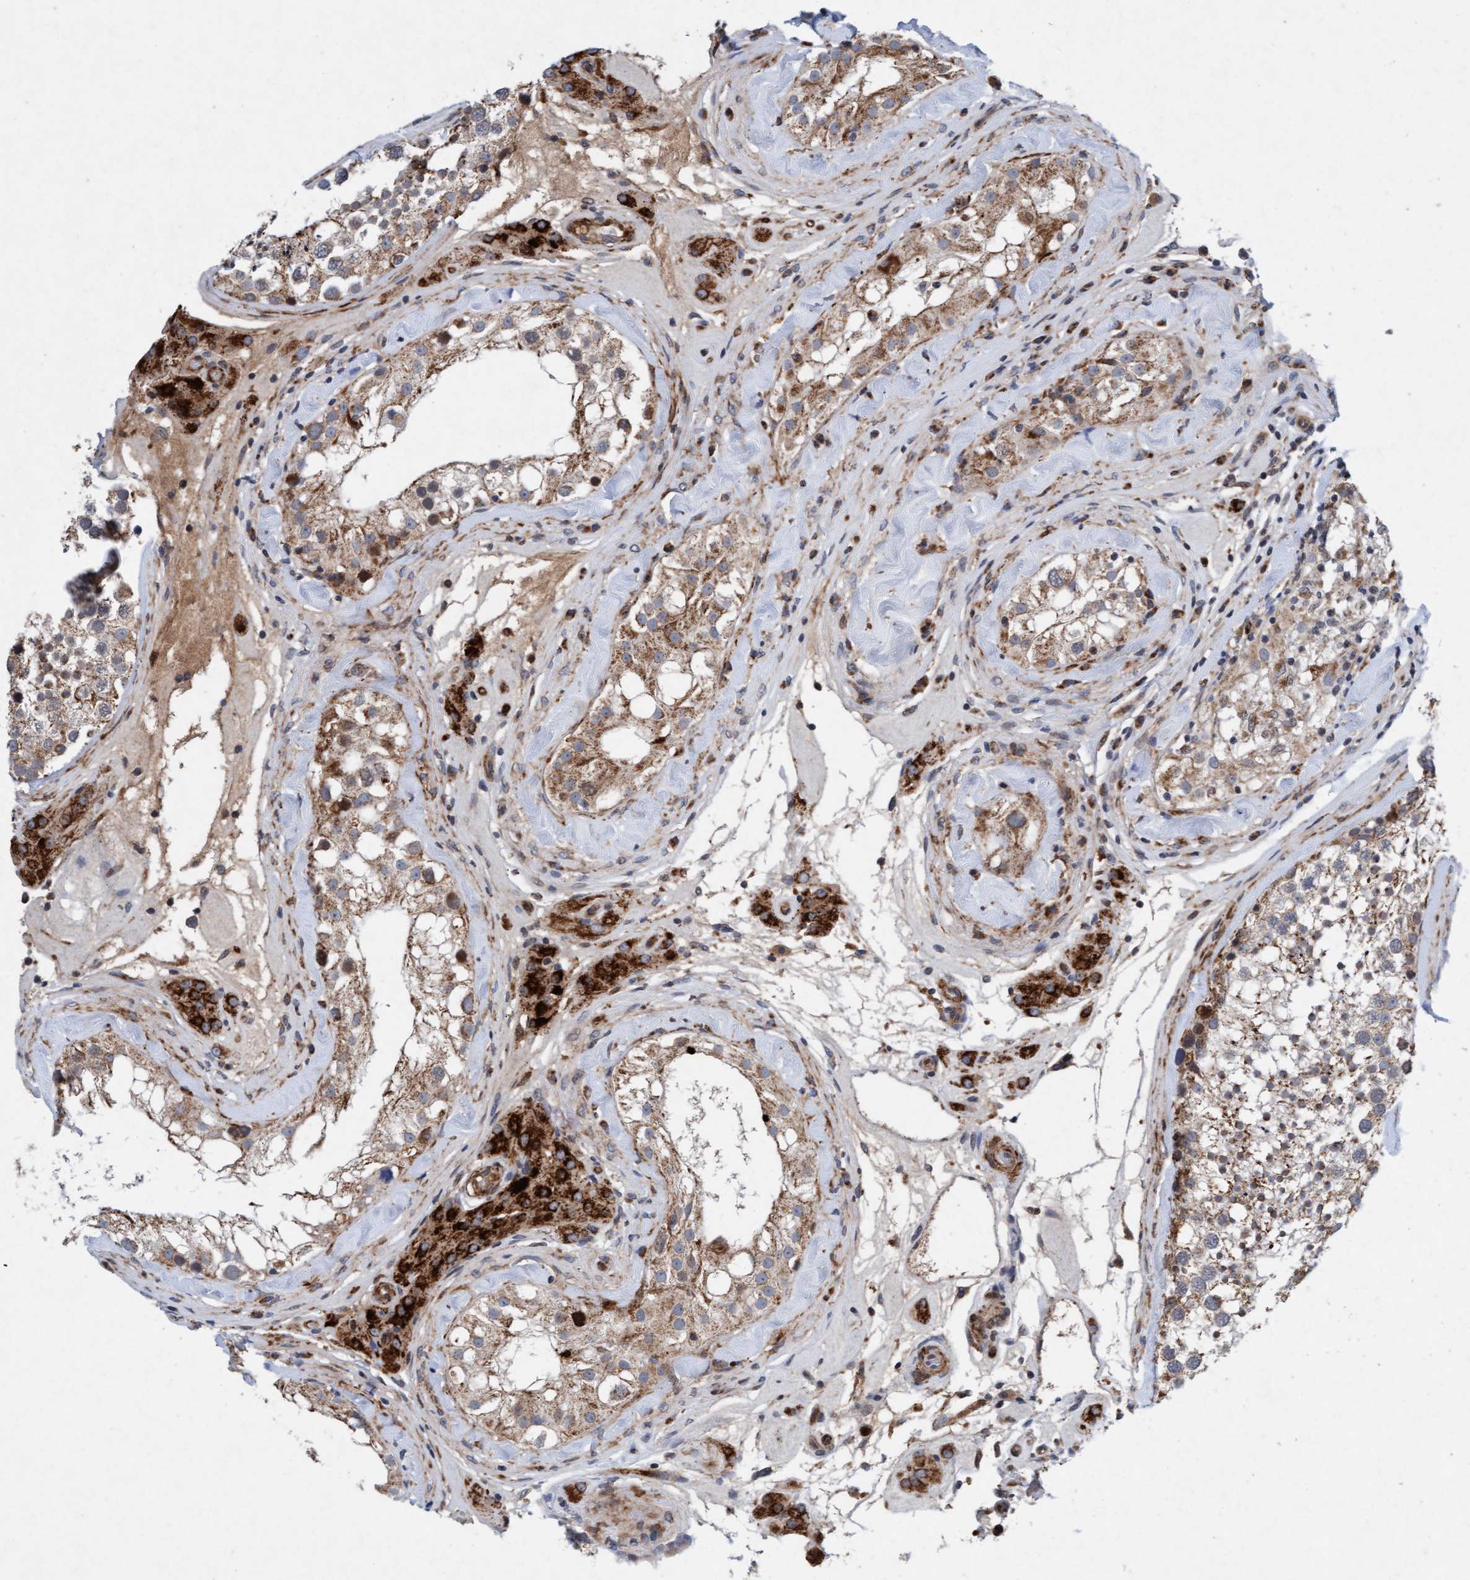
{"staining": {"intensity": "weak", "quantity": ">75%", "location": "cytoplasmic/membranous"}, "tissue": "testis", "cell_type": "Cells in seminiferous ducts", "image_type": "normal", "snomed": [{"axis": "morphology", "description": "Normal tissue, NOS"}, {"axis": "topography", "description": "Testis"}], "caption": "Human testis stained for a protein (brown) demonstrates weak cytoplasmic/membranous positive staining in about >75% of cells in seminiferous ducts.", "gene": "TMEM70", "patient": {"sex": "male", "age": 46}}